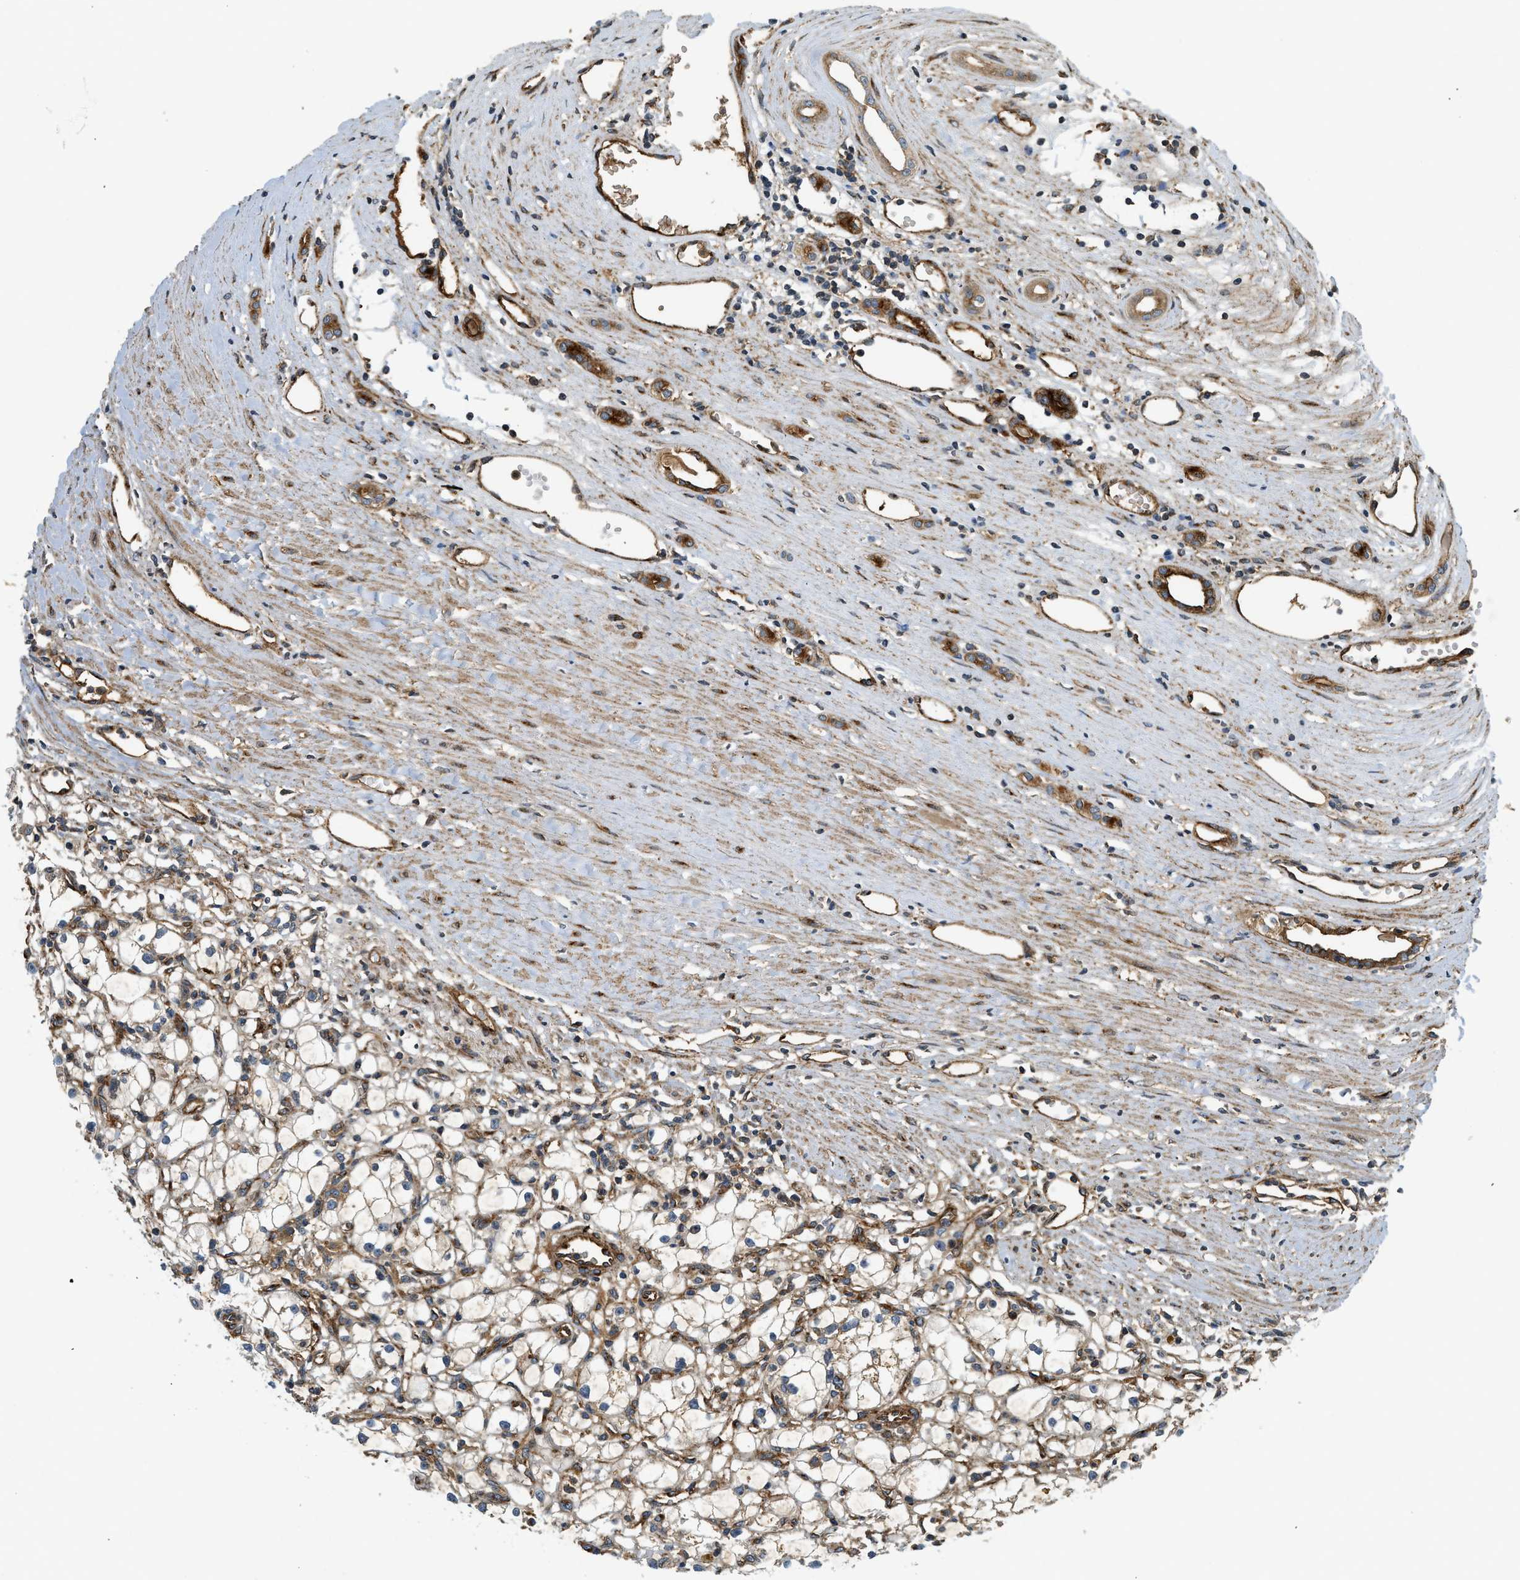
{"staining": {"intensity": "weak", "quantity": ">75%", "location": "cytoplasmic/membranous"}, "tissue": "renal cancer", "cell_type": "Tumor cells", "image_type": "cancer", "snomed": [{"axis": "morphology", "description": "Adenocarcinoma, NOS"}, {"axis": "topography", "description": "Kidney"}], "caption": "Protein expression analysis of adenocarcinoma (renal) exhibits weak cytoplasmic/membranous positivity in about >75% of tumor cells.", "gene": "HIP1", "patient": {"sex": "male", "age": 56}}